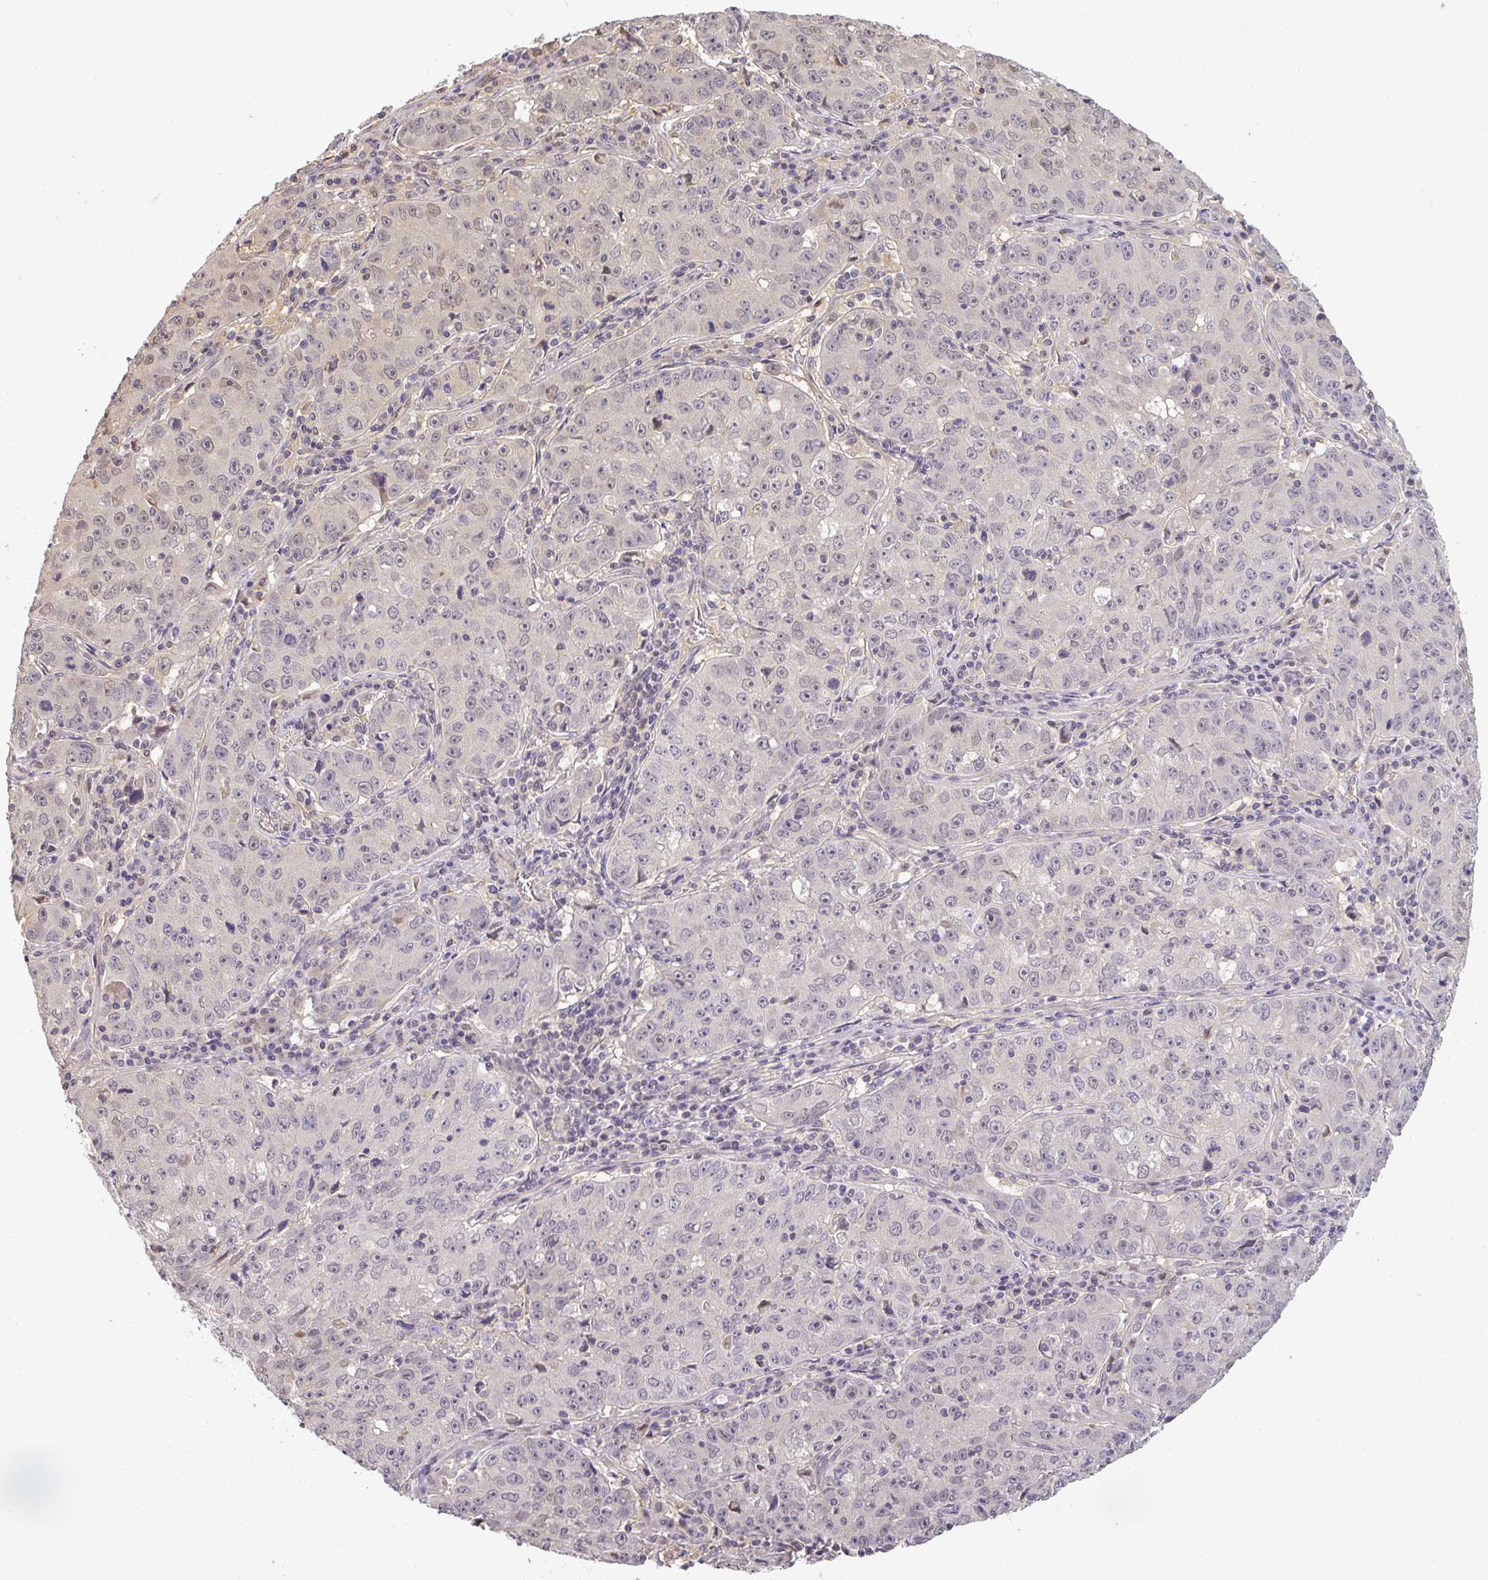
{"staining": {"intensity": "negative", "quantity": "none", "location": "none"}, "tissue": "lung cancer", "cell_type": "Tumor cells", "image_type": "cancer", "snomed": [{"axis": "morphology", "description": "Normal morphology"}, {"axis": "morphology", "description": "Adenocarcinoma, NOS"}, {"axis": "topography", "description": "Lymph node"}, {"axis": "topography", "description": "Lung"}], "caption": "A histopathology image of lung cancer (adenocarcinoma) stained for a protein reveals no brown staining in tumor cells.", "gene": "GSDMB", "patient": {"sex": "female", "age": 57}}